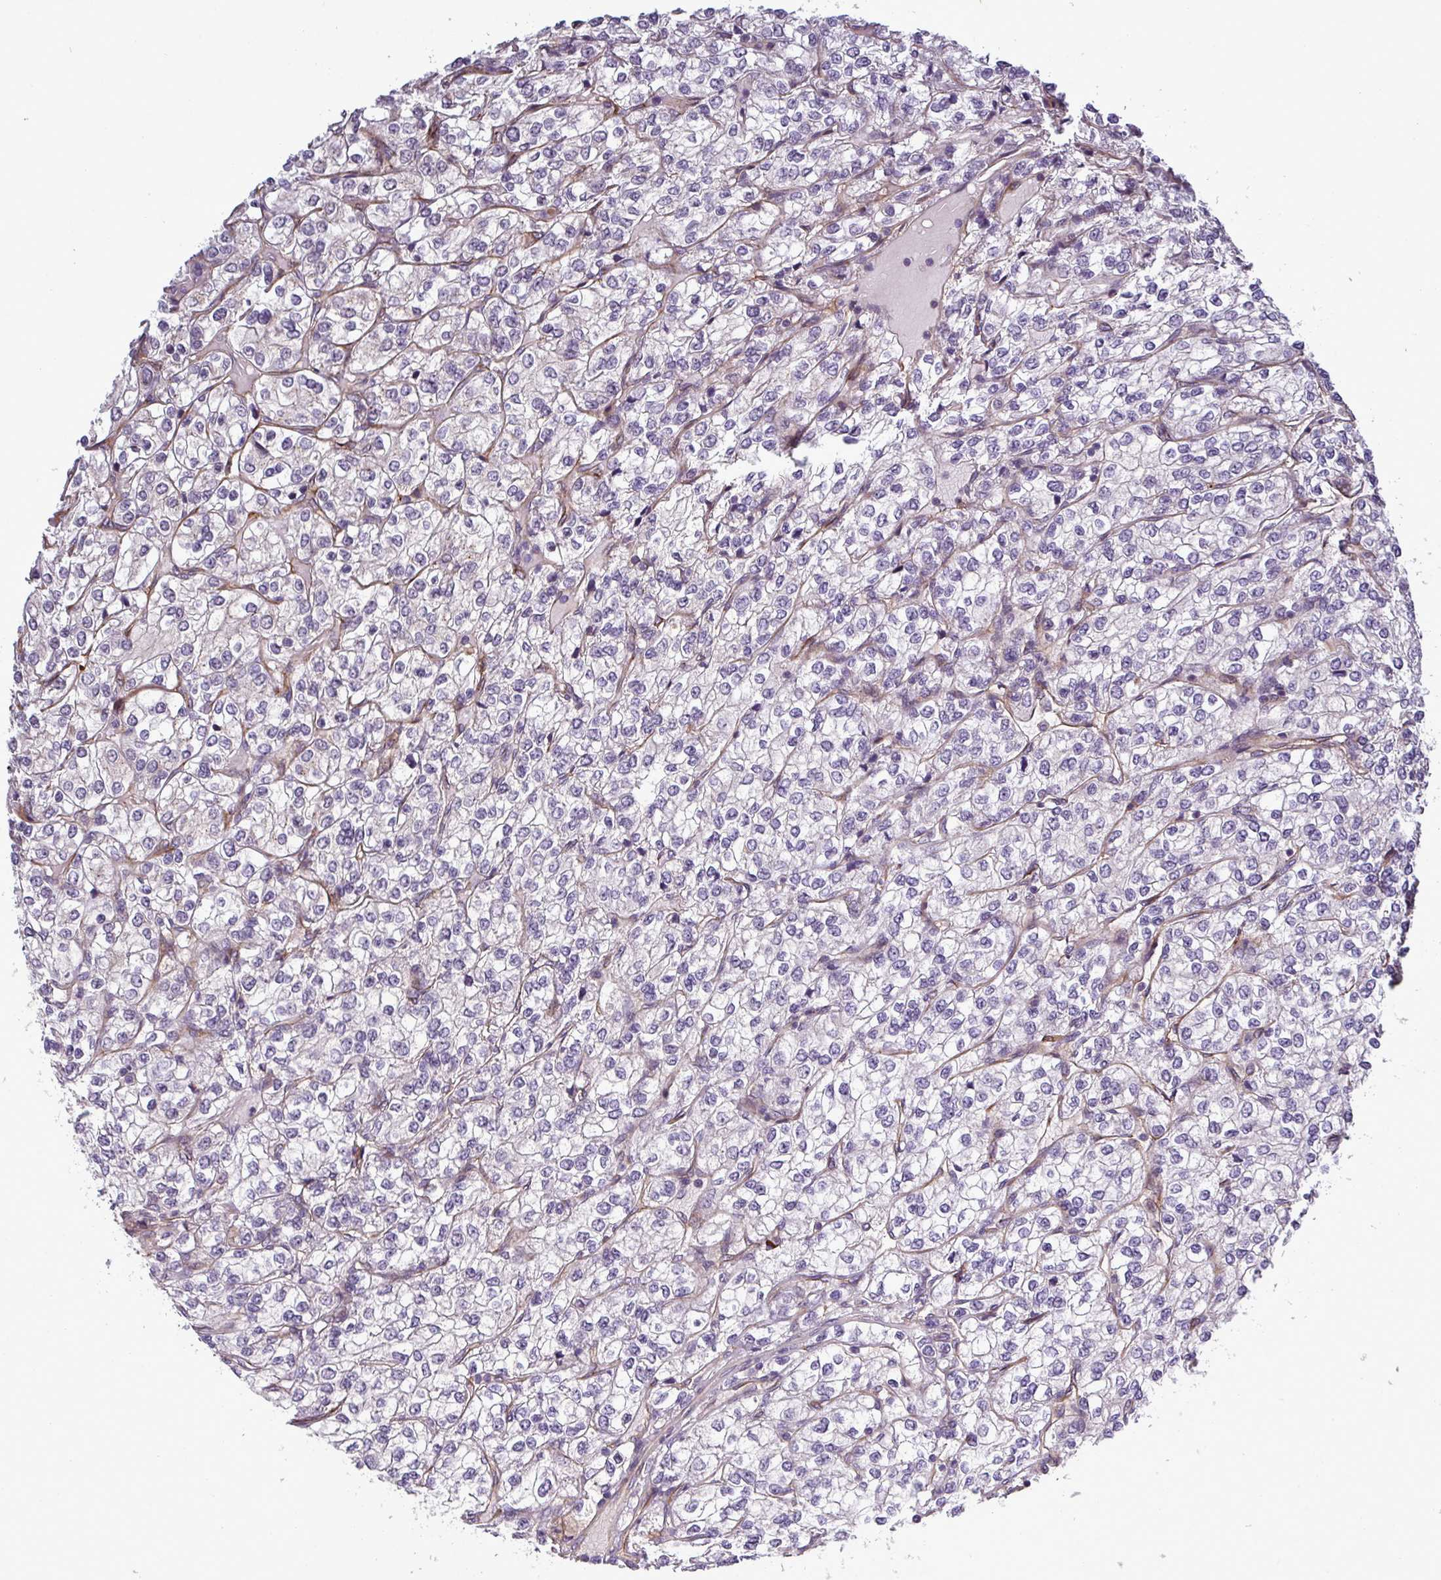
{"staining": {"intensity": "negative", "quantity": "none", "location": "none"}, "tissue": "renal cancer", "cell_type": "Tumor cells", "image_type": "cancer", "snomed": [{"axis": "morphology", "description": "Adenocarcinoma, NOS"}, {"axis": "topography", "description": "Kidney"}], "caption": "High magnification brightfield microscopy of renal cancer (adenocarcinoma) stained with DAB (3,3'-diaminobenzidine) (brown) and counterstained with hematoxylin (blue): tumor cells show no significant expression. (DAB (3,3'-diaminobenzidine) IHC visualized using brightfield microscopy, high magnification).", "gene": "PCDH1", "patient": {"sex": "male", "age": 80}}